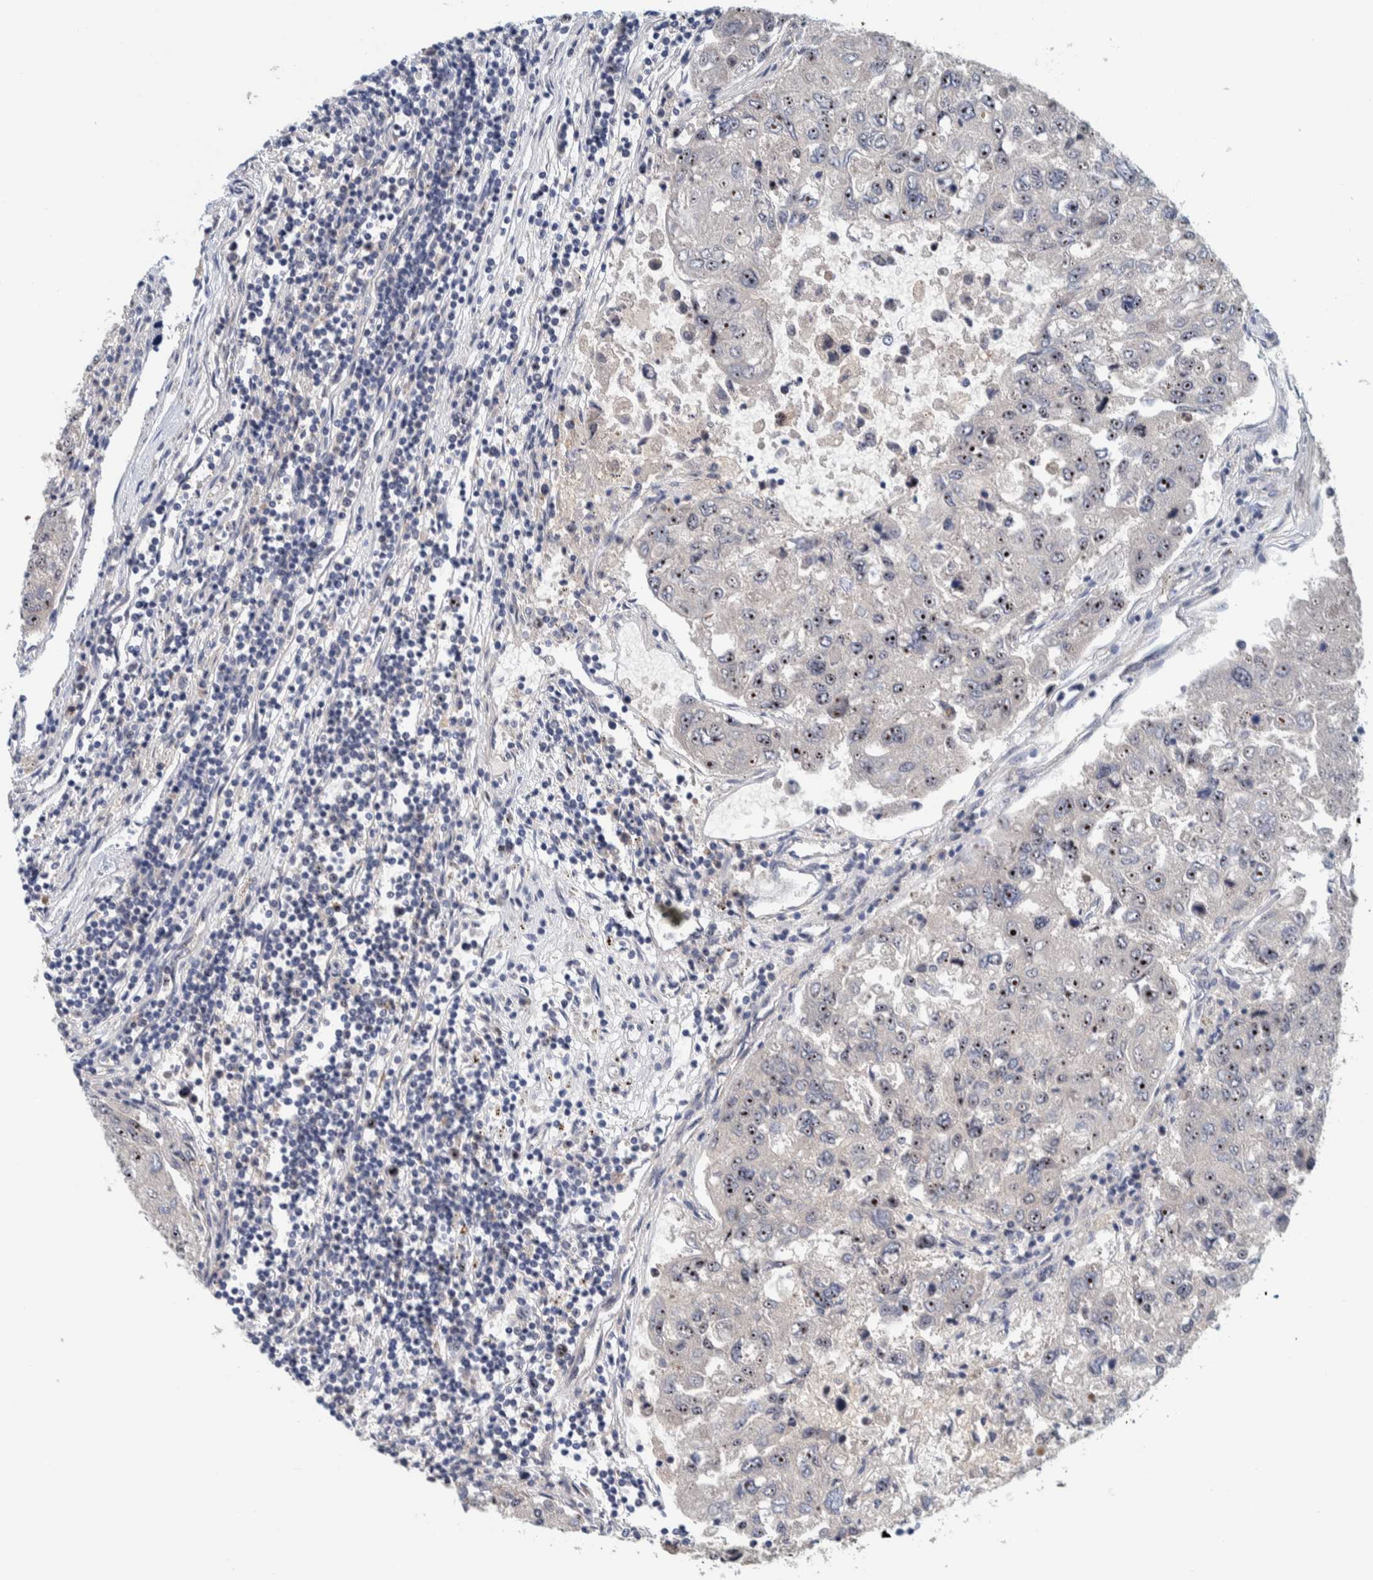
{"staining": {"intensity": "strong", "quantity": ">75%", "location": "nuclear"}, "tissue": "urothelial cancer", "cell_type": "Tumor cells", "image_type": "cancer", "snomed": [{"axis": "morphology", "description": "Urothelial carcinoma, High grade"}, {"axis": "topography", "description": "Lymph node"}, {"axis": "topography", "description": "Urinary bladder"}], "caption": "Urothelial cancer tissue displays strong nuclear positivity in approximately >75% of tumor cells", "gene": "NOL11", "patient": {"sex": "male", "age": 51}}